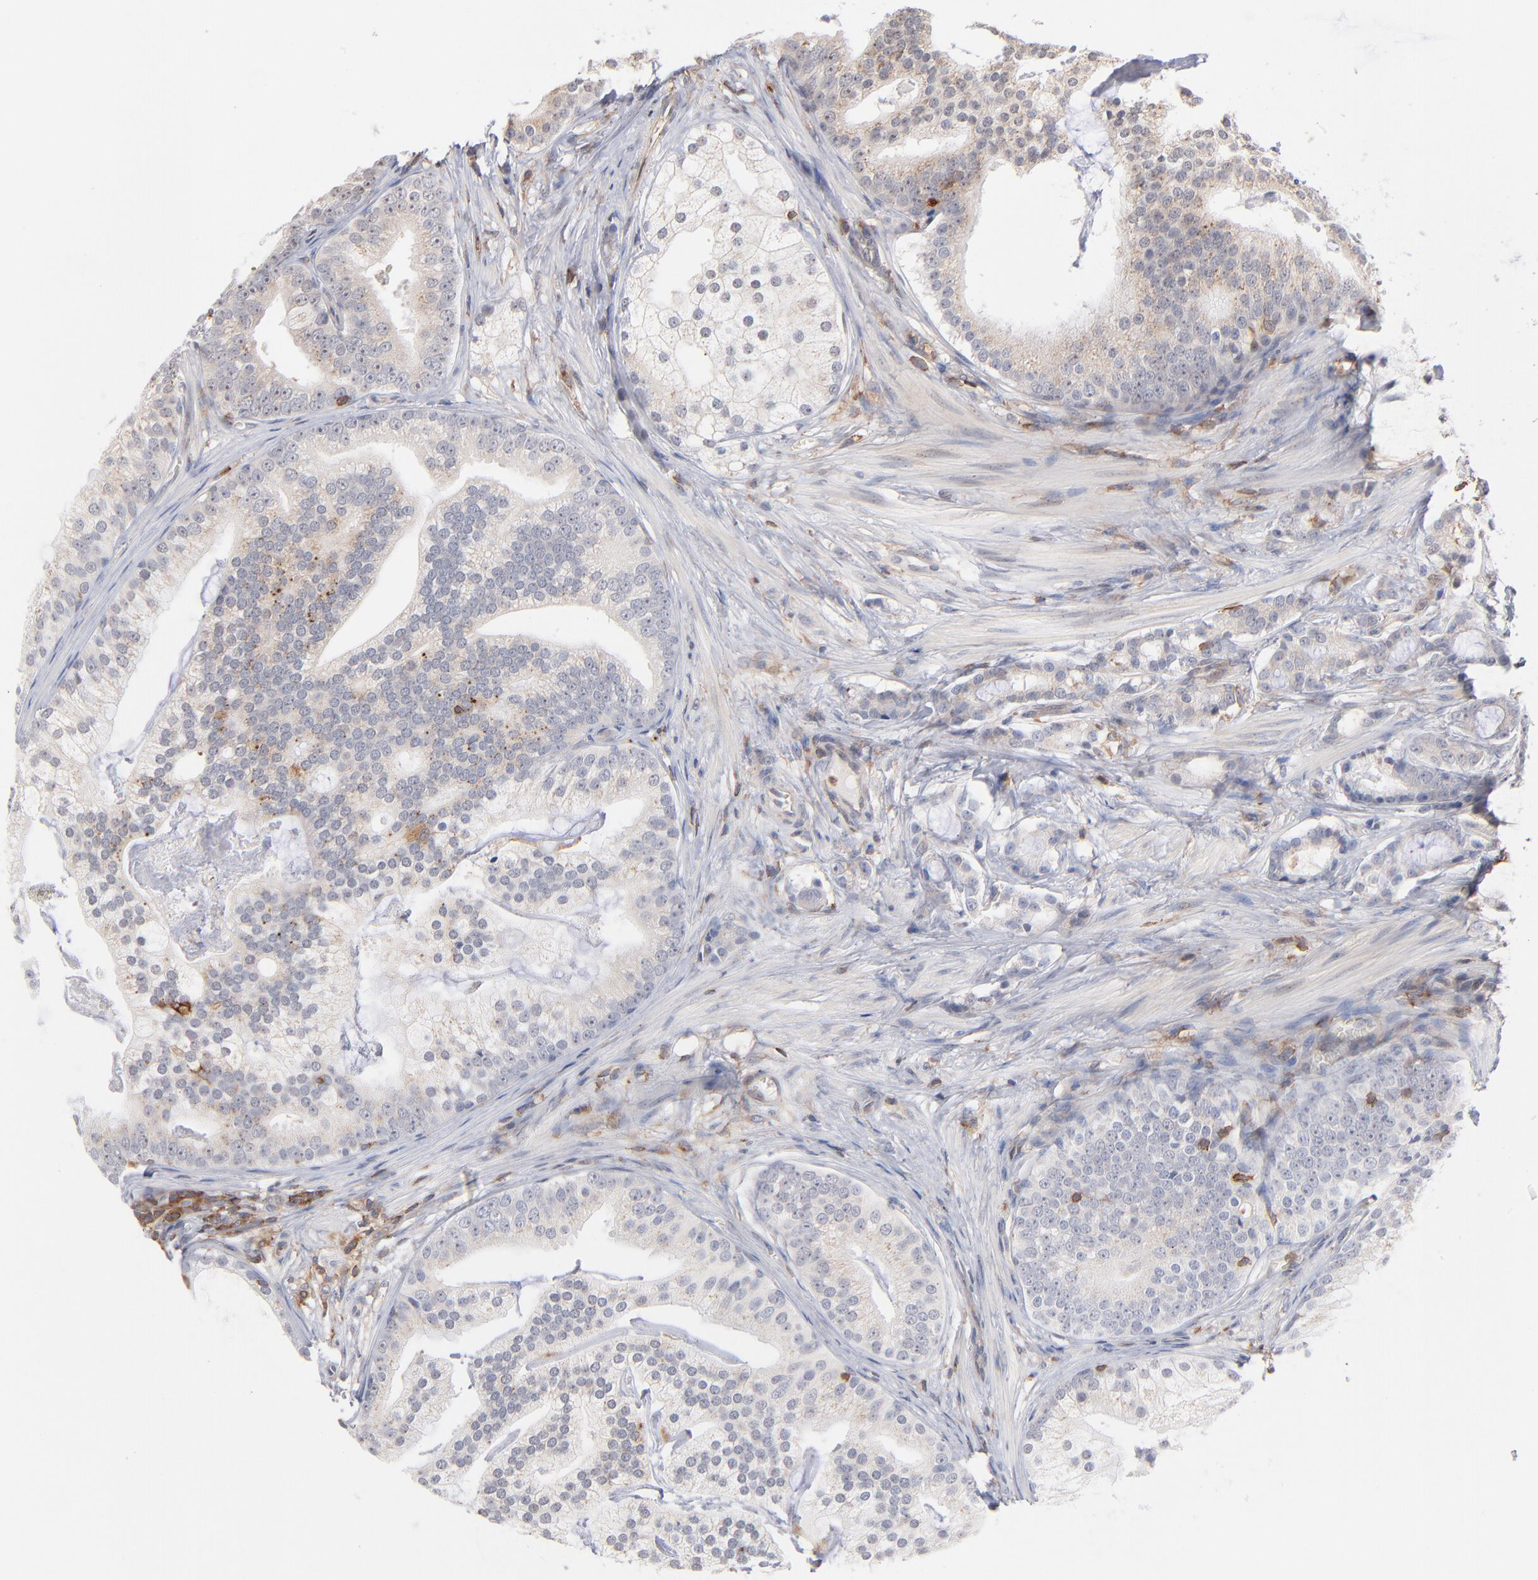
{"staining": {"intensity": "weak", "quantity": "<25%", "location": "cytoplasmic/membranous"}, "tissue": "prostate cancer", "cell_type": "Tumor cells", "image_type": "cancer", "snomed": [{"axis": "morphology", "description": "Adenocarcinoma, Low grade"}, {"axis": "topography", "description": "Prostate"}], "caption": "DAB immunohistochemical staining of human adenocarcinoma (low-grade) (prostate) displays no significant expression in tumor cells.", "gene": "WIPF1", "patient": {"sex": "male", "age": 58}}